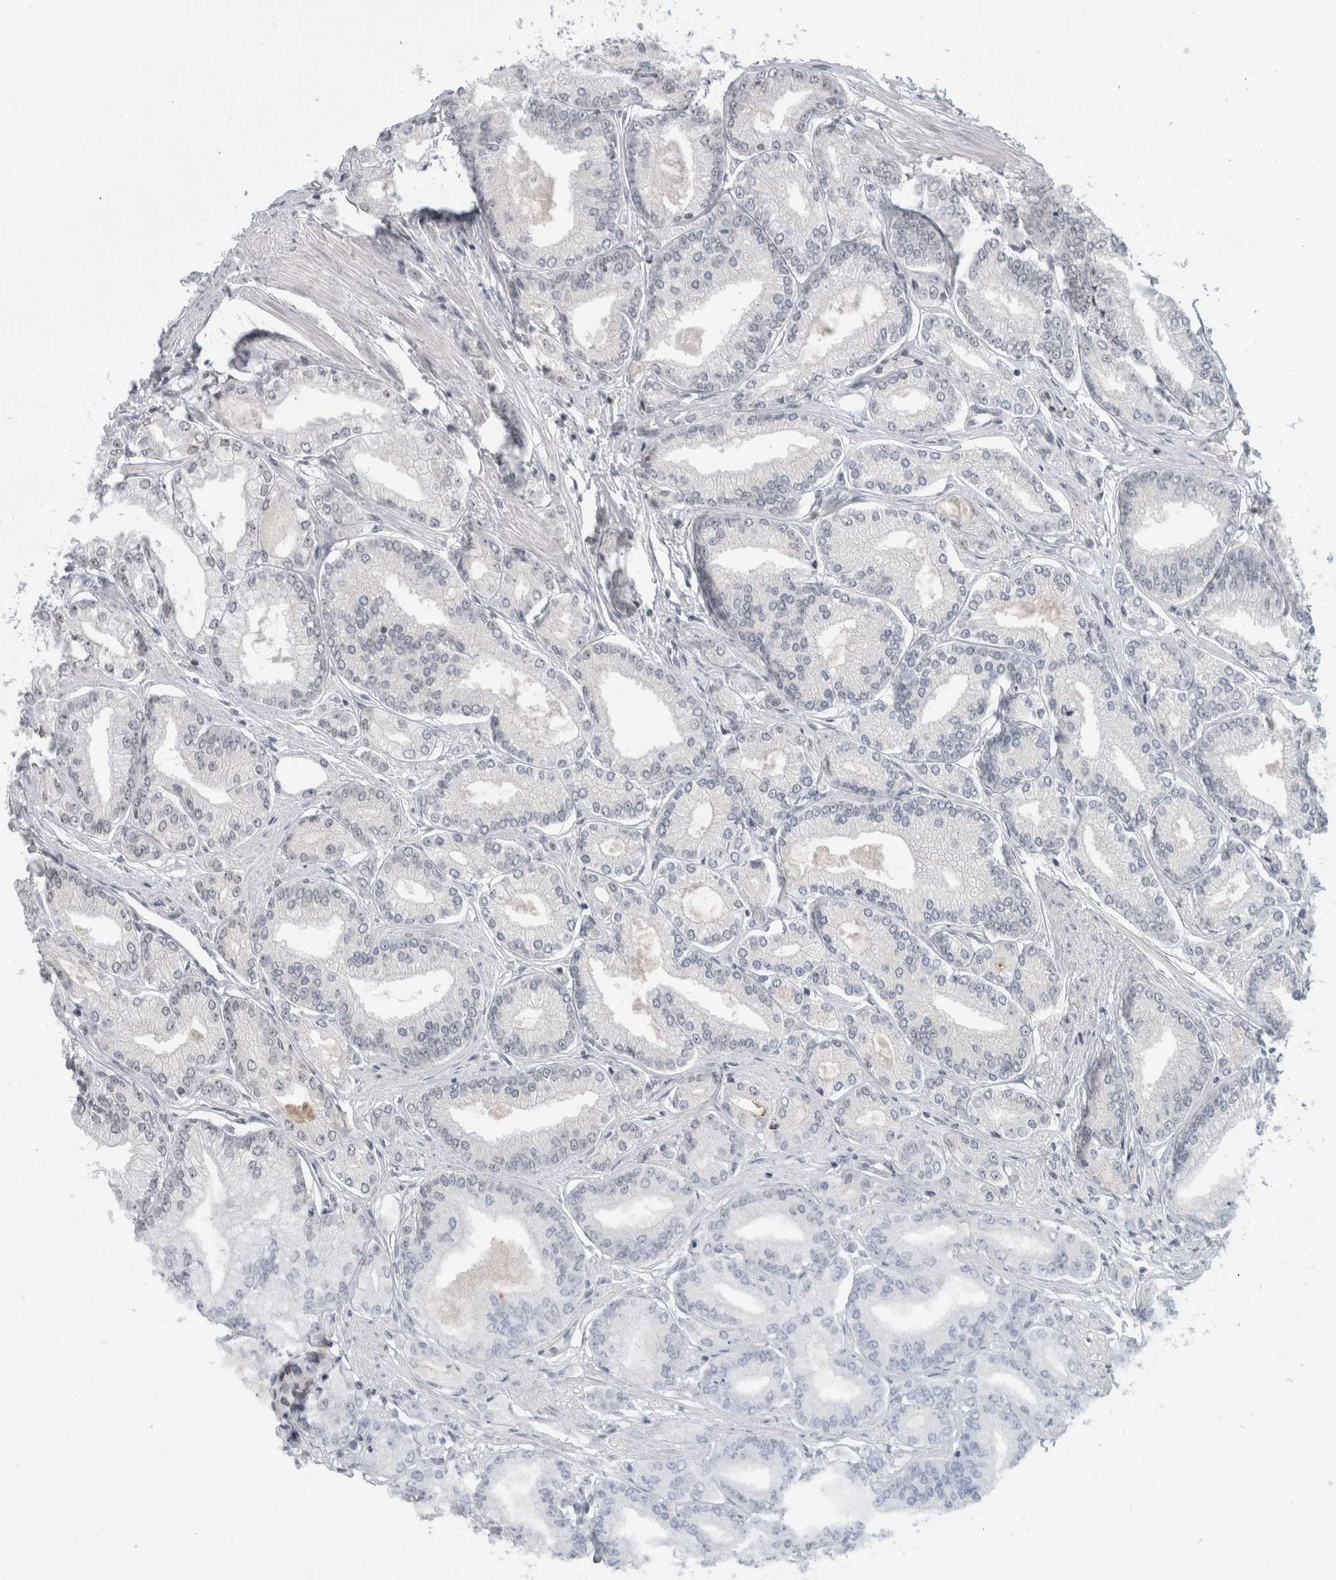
{"staining": {"intensity": "negative", "quantity": "none", "location": "none"}, "tissue": "prostate cancer", "cell_type": "Tumor cells", "image_type": "cancer", "snomed": [{"axis": "morphology", "description": "Adenocarcinoma, Low grade"}, {"axis": "topography", "description": "Prostate"}], "caption": "Immunohistochemistry (IHC) histopathology image of human adenocarcinoma (low-grade) (prostate) stained for a protein (brown), which demonstrates no staining in tumor cells.", "gene": "ZNF770", "patient": {"sex": "male", "age": 52}}